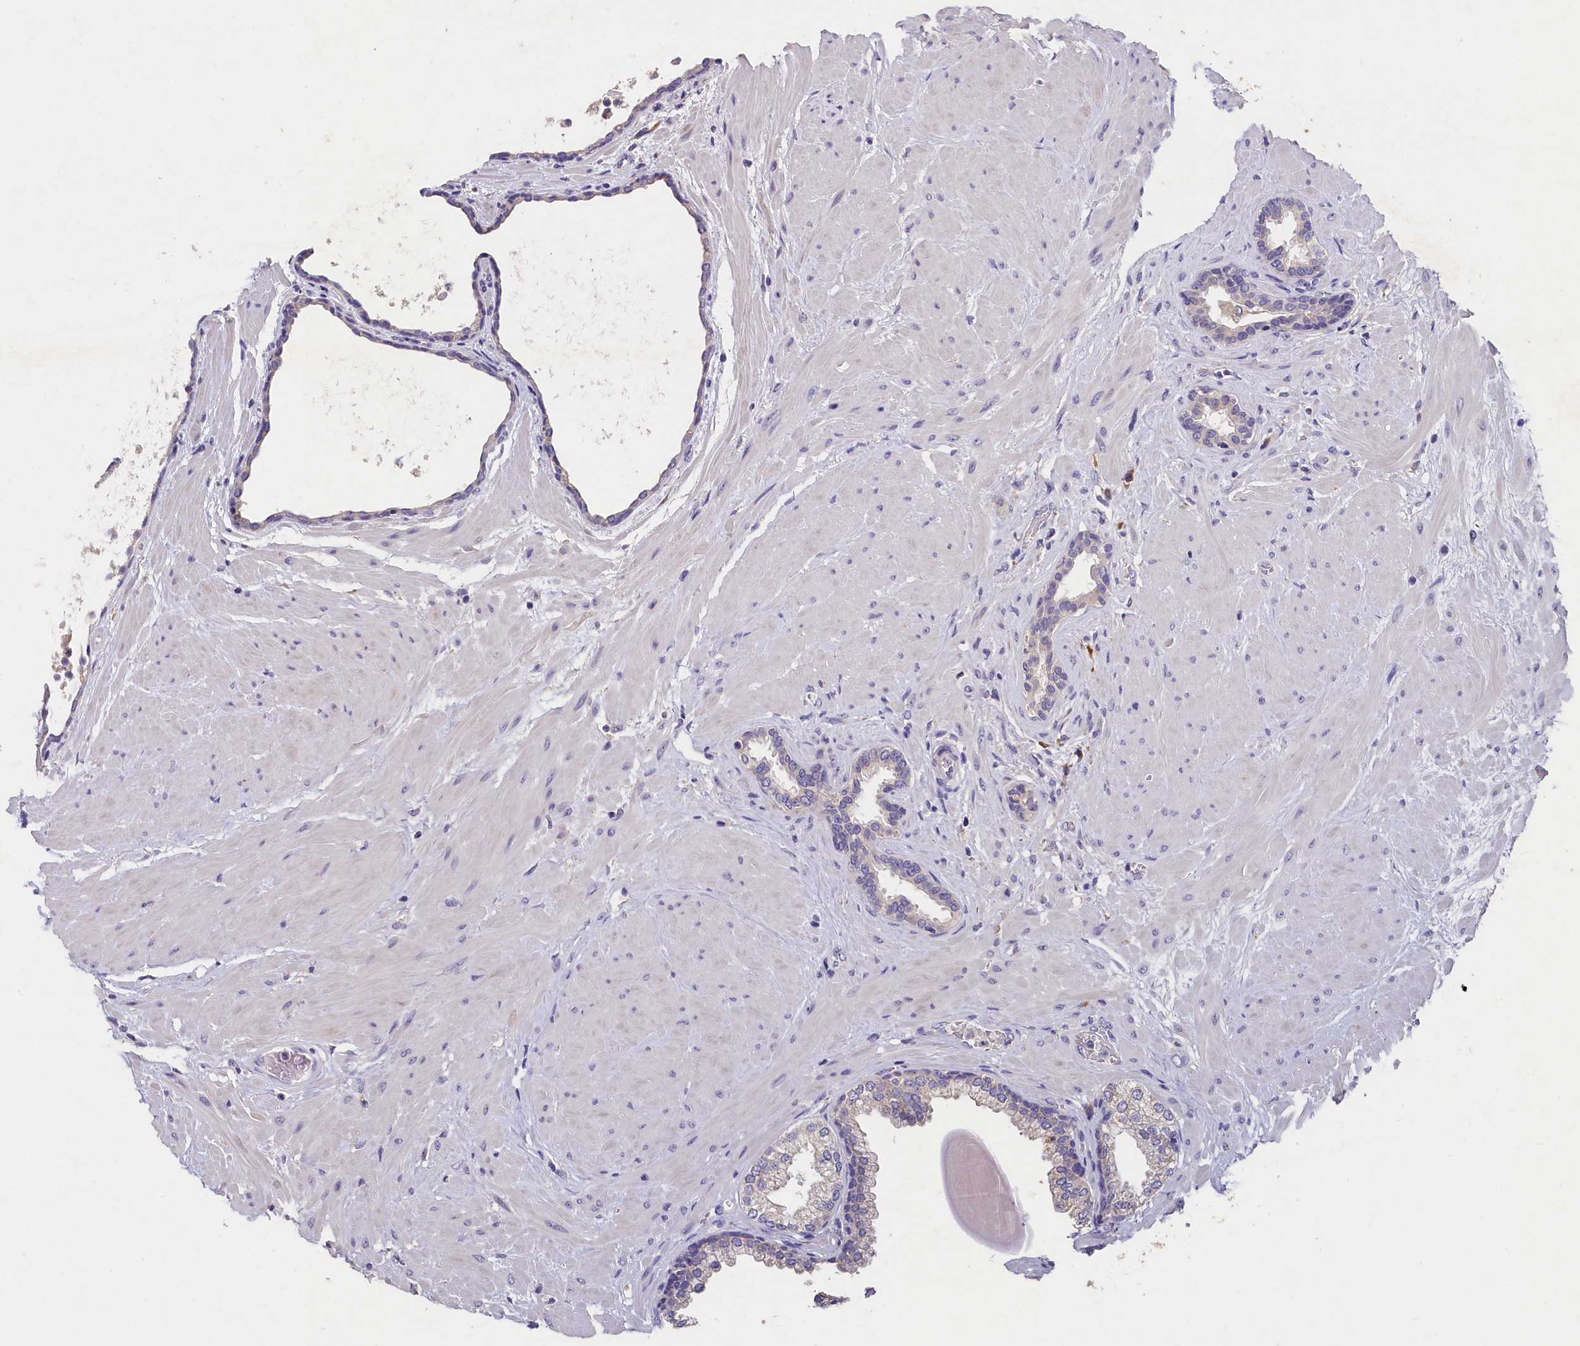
{"staining": {"intensity": "negative", "quantity": "none", "location": "none"}, "tissue": "prostate", "cell_type": "Glandular cells", "image_type": "normal", "snomed": [{"axis": "morphology", "description": "Normal tissue, NOS"}, {"axis": "topography", "description": "Prostate"}], "caption": "DAB immunohistochemical staining of benign human prostate demonstrates no significant expression in glandular cells. (DAB (3,3'-diaminobenzidine) immunohistochemistry (IHC), high magnification).", "gene": "ST7L", "patient": {"sex": "male", "age": 48}}